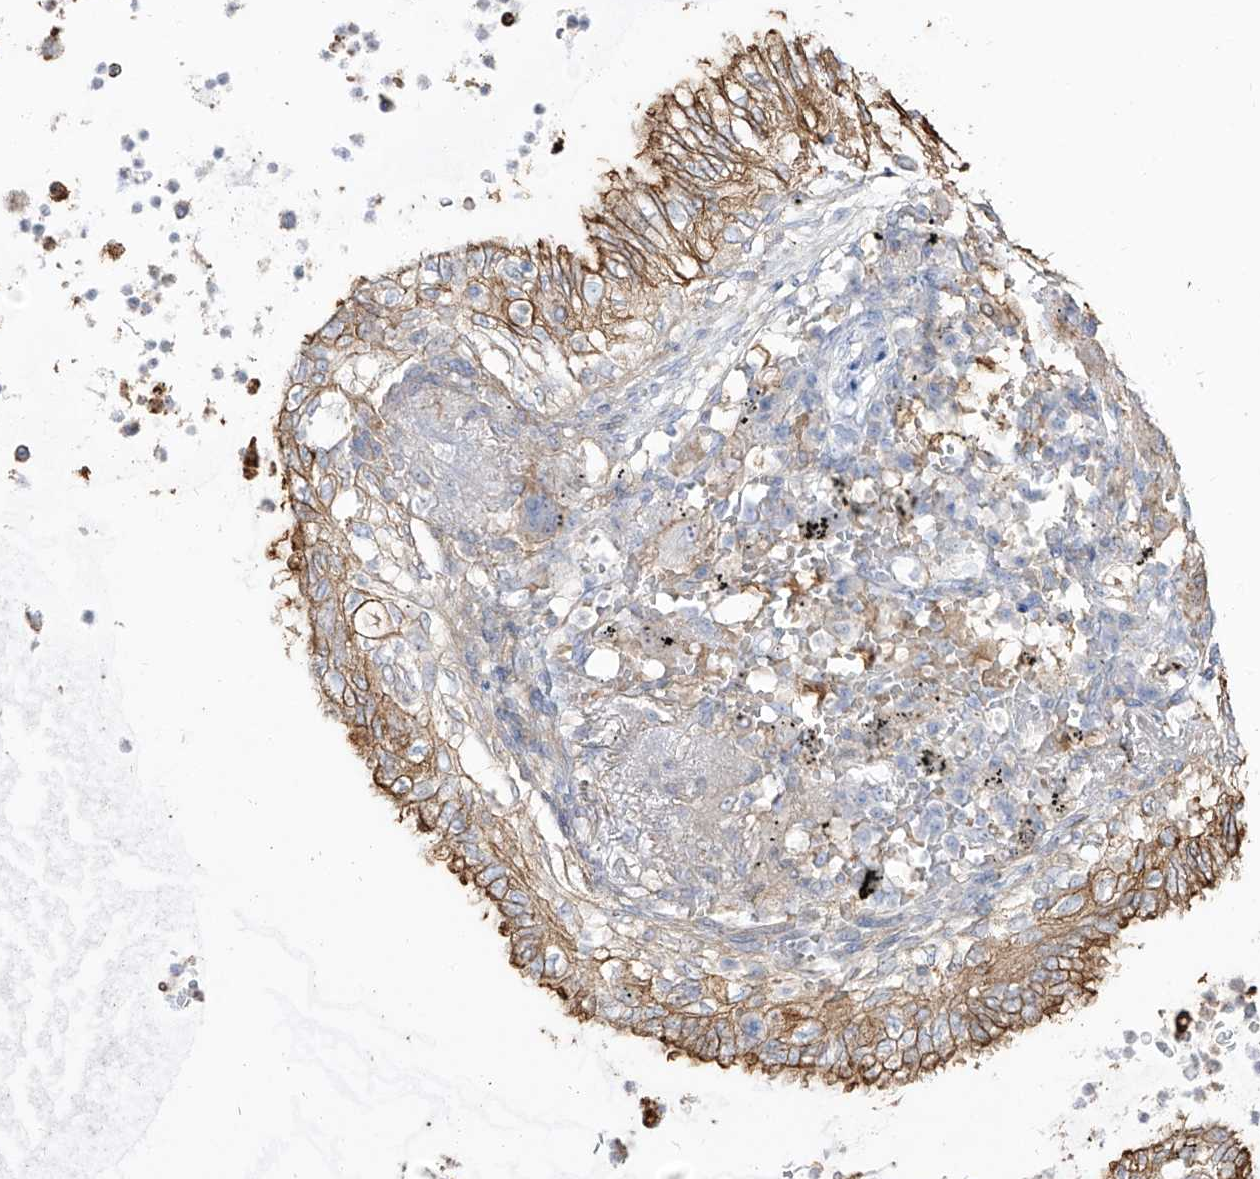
{"staining": {"intensity": "moderate", "quantity": ">75%", "location": "cytoplasmic/membranous"}, "tissue": "lung cancer", "cell_type": "Tumor cells", "image_type": "cancer", "snomed": [{"axis": "morphology", "description": "Adenocarcinoma, NOS"}, {"axis": "topography", "description": "Lung"}], "caption": "Lung adenocarcinoma tissue demonstrates moderate cytoplasmic/membranous positivity in approximately >75% of tumor cells (DAB = brown stain, brightfield microscopy at high magnification).", "gene": "ZGRF1", "patient": {"sex": "female", "age": 70}}